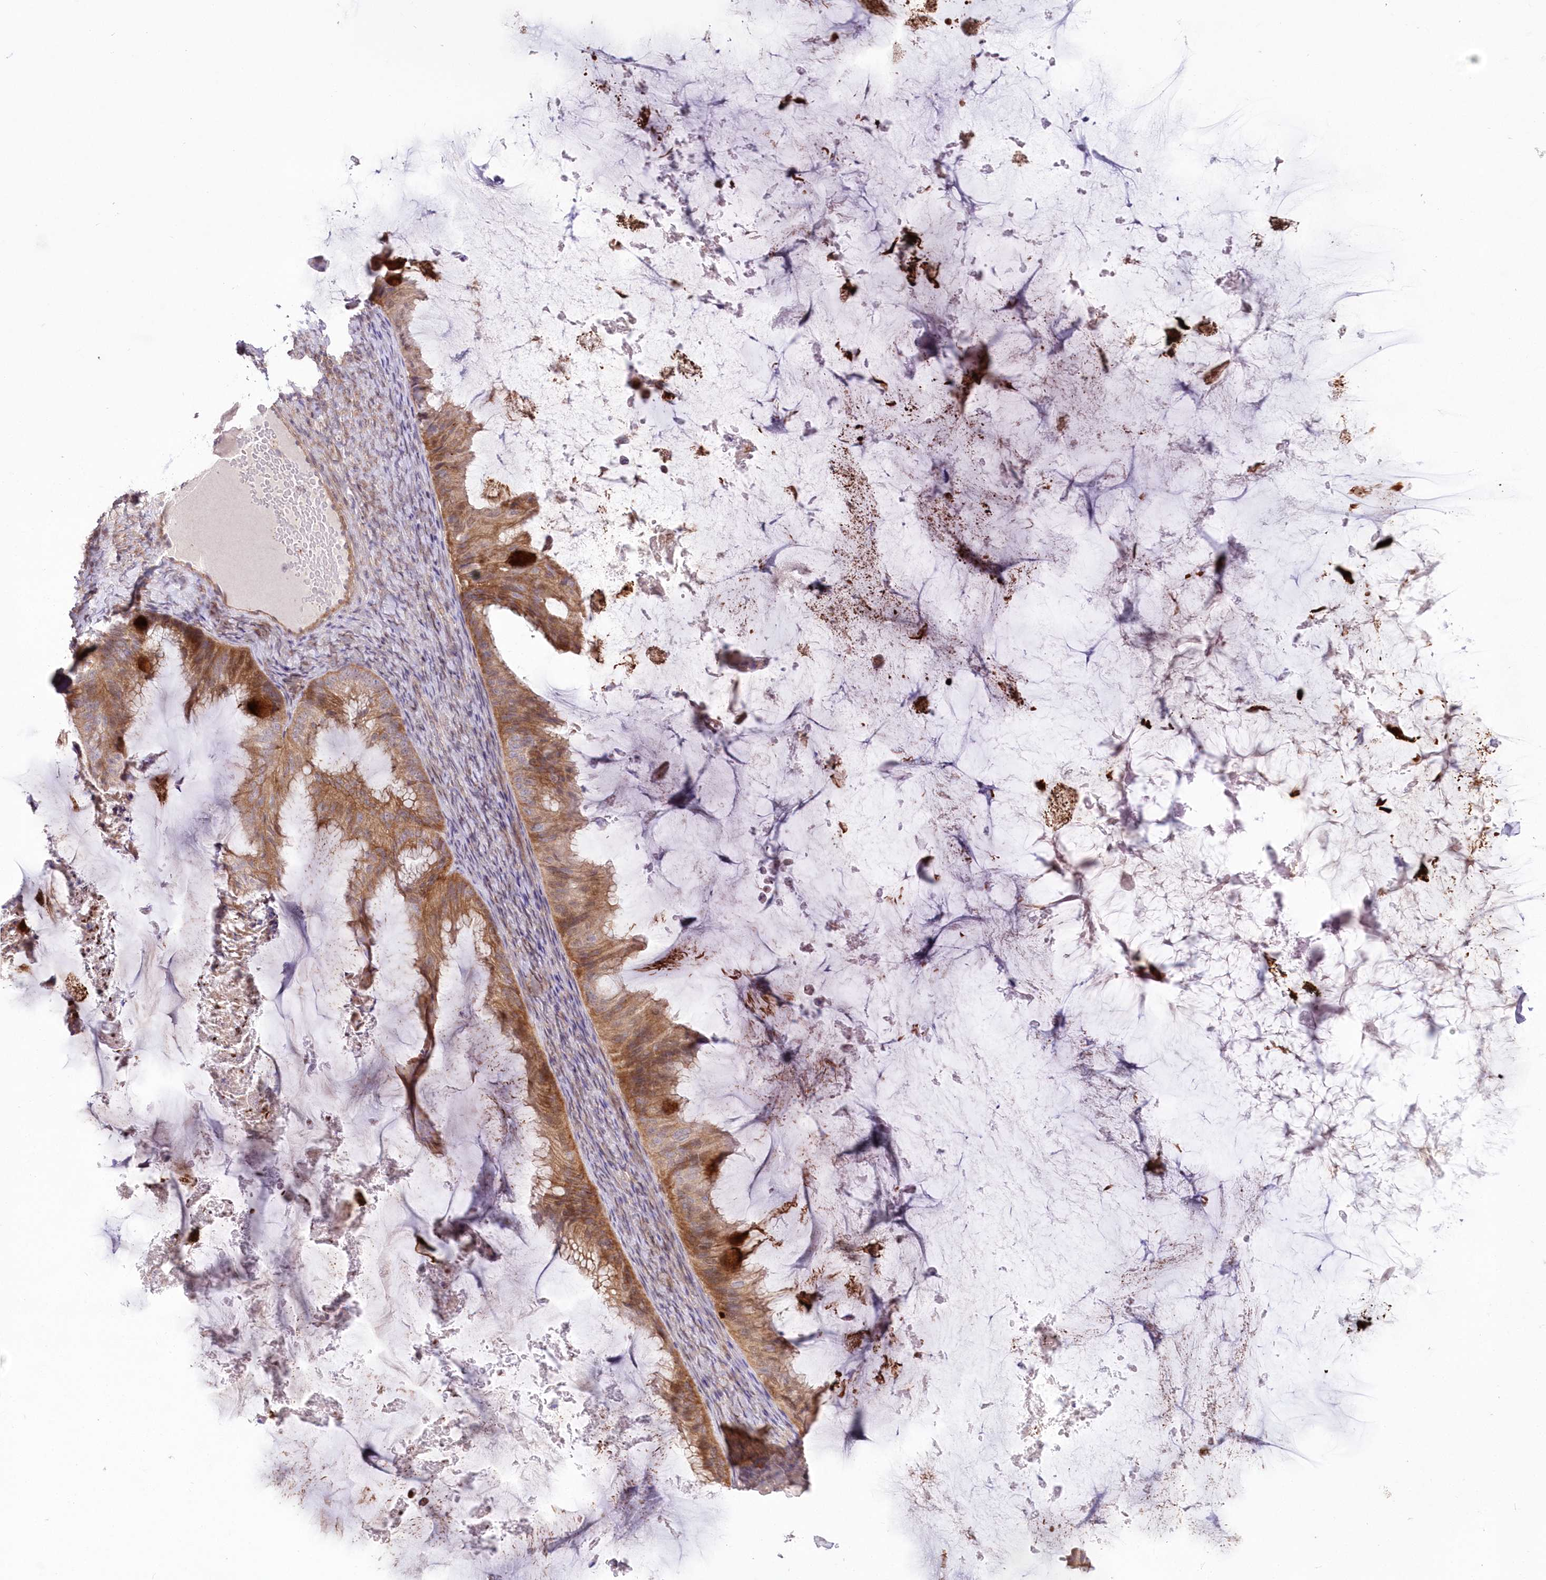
{"staining": {"intensity": "moderate", "quantity": ">75%", "location": "cytoplasmic/membranous"}, "tissue": "ovarian cancer", "cell_type": "Tumor cells", "image_type": "cancer", "snomed": [{"axis": "morphology", "description": "Cystadenocarcinoma, mucinous, NOS"}, {"axis": "topography", "description": "Ovary"}], "caption": "DAB (3,3'-diaminobenzidine) immunohistochemical staining of ovarian mucinous cystadenocarcinoma shows moderate cytoplasmic/membranous protein staining in about >75% of tumor cells.", "gene": "FAM241B", "patient": {"sex": "female", "age": 61}}